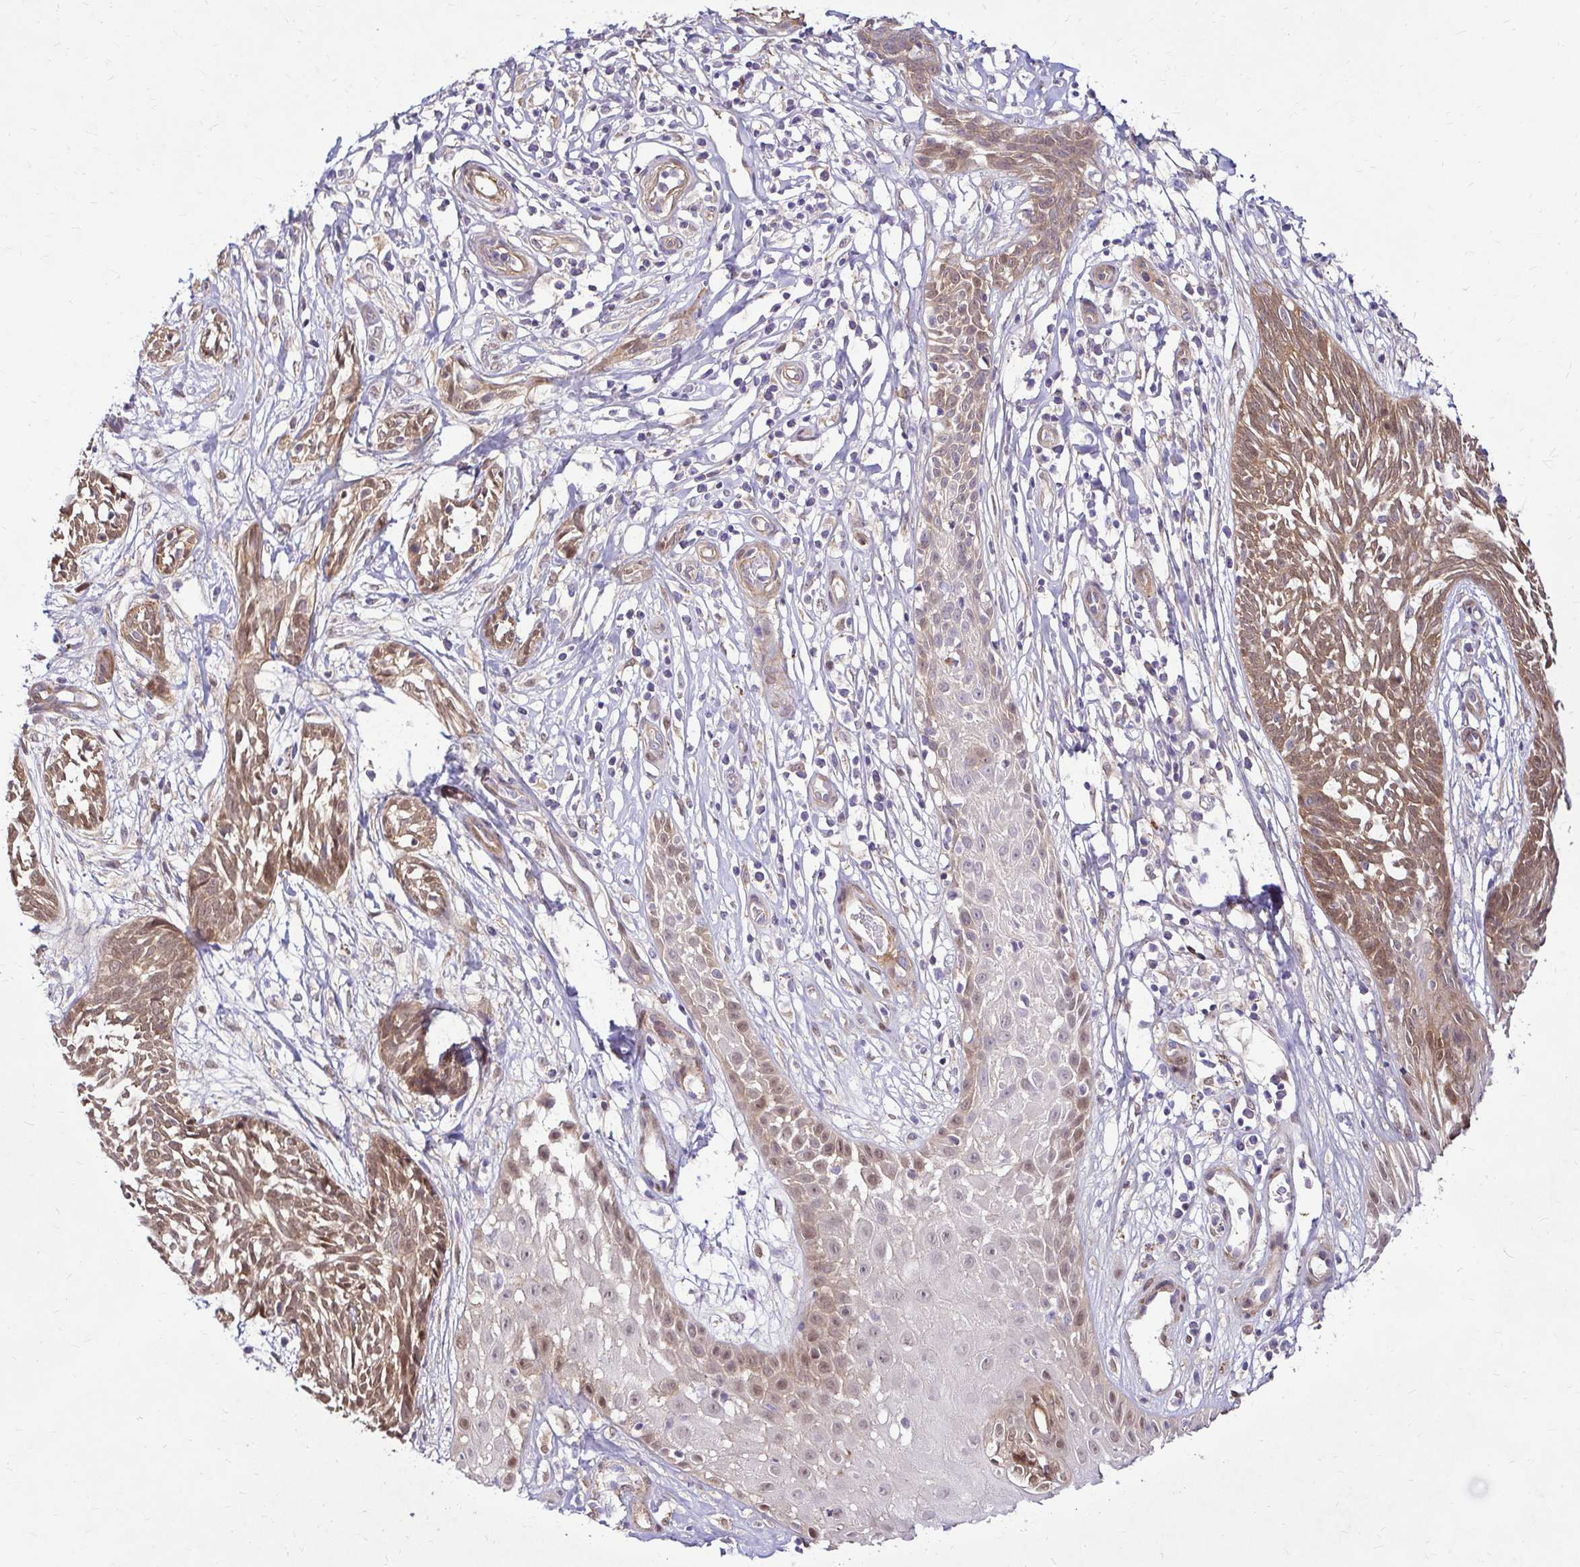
{"staining": {"intensity": "moderate", "quantity": ">75%", "location": "cytoplasmic/membranous"}, "tissue": "skin cancer", "cell_type": "Tumor cells", "image_type": "cancer", "snomed": [{"axis": "morphology", "description": "Basal cell carcinoma"}, {"axis": "topography", "description": "Skin"}, {"axis": "topography", "description": "Skin, foot"}], "caption": "Immunohistochemistry photomicrograph of human skin basal cell carcinoma stained for a protein (brown), which displays medium levels of moderate cytoplasmic/membranous expression in approximately >75% of tumor cells.", "gene": "YAP1", "patient": {"sex": "female", "age": 86}}